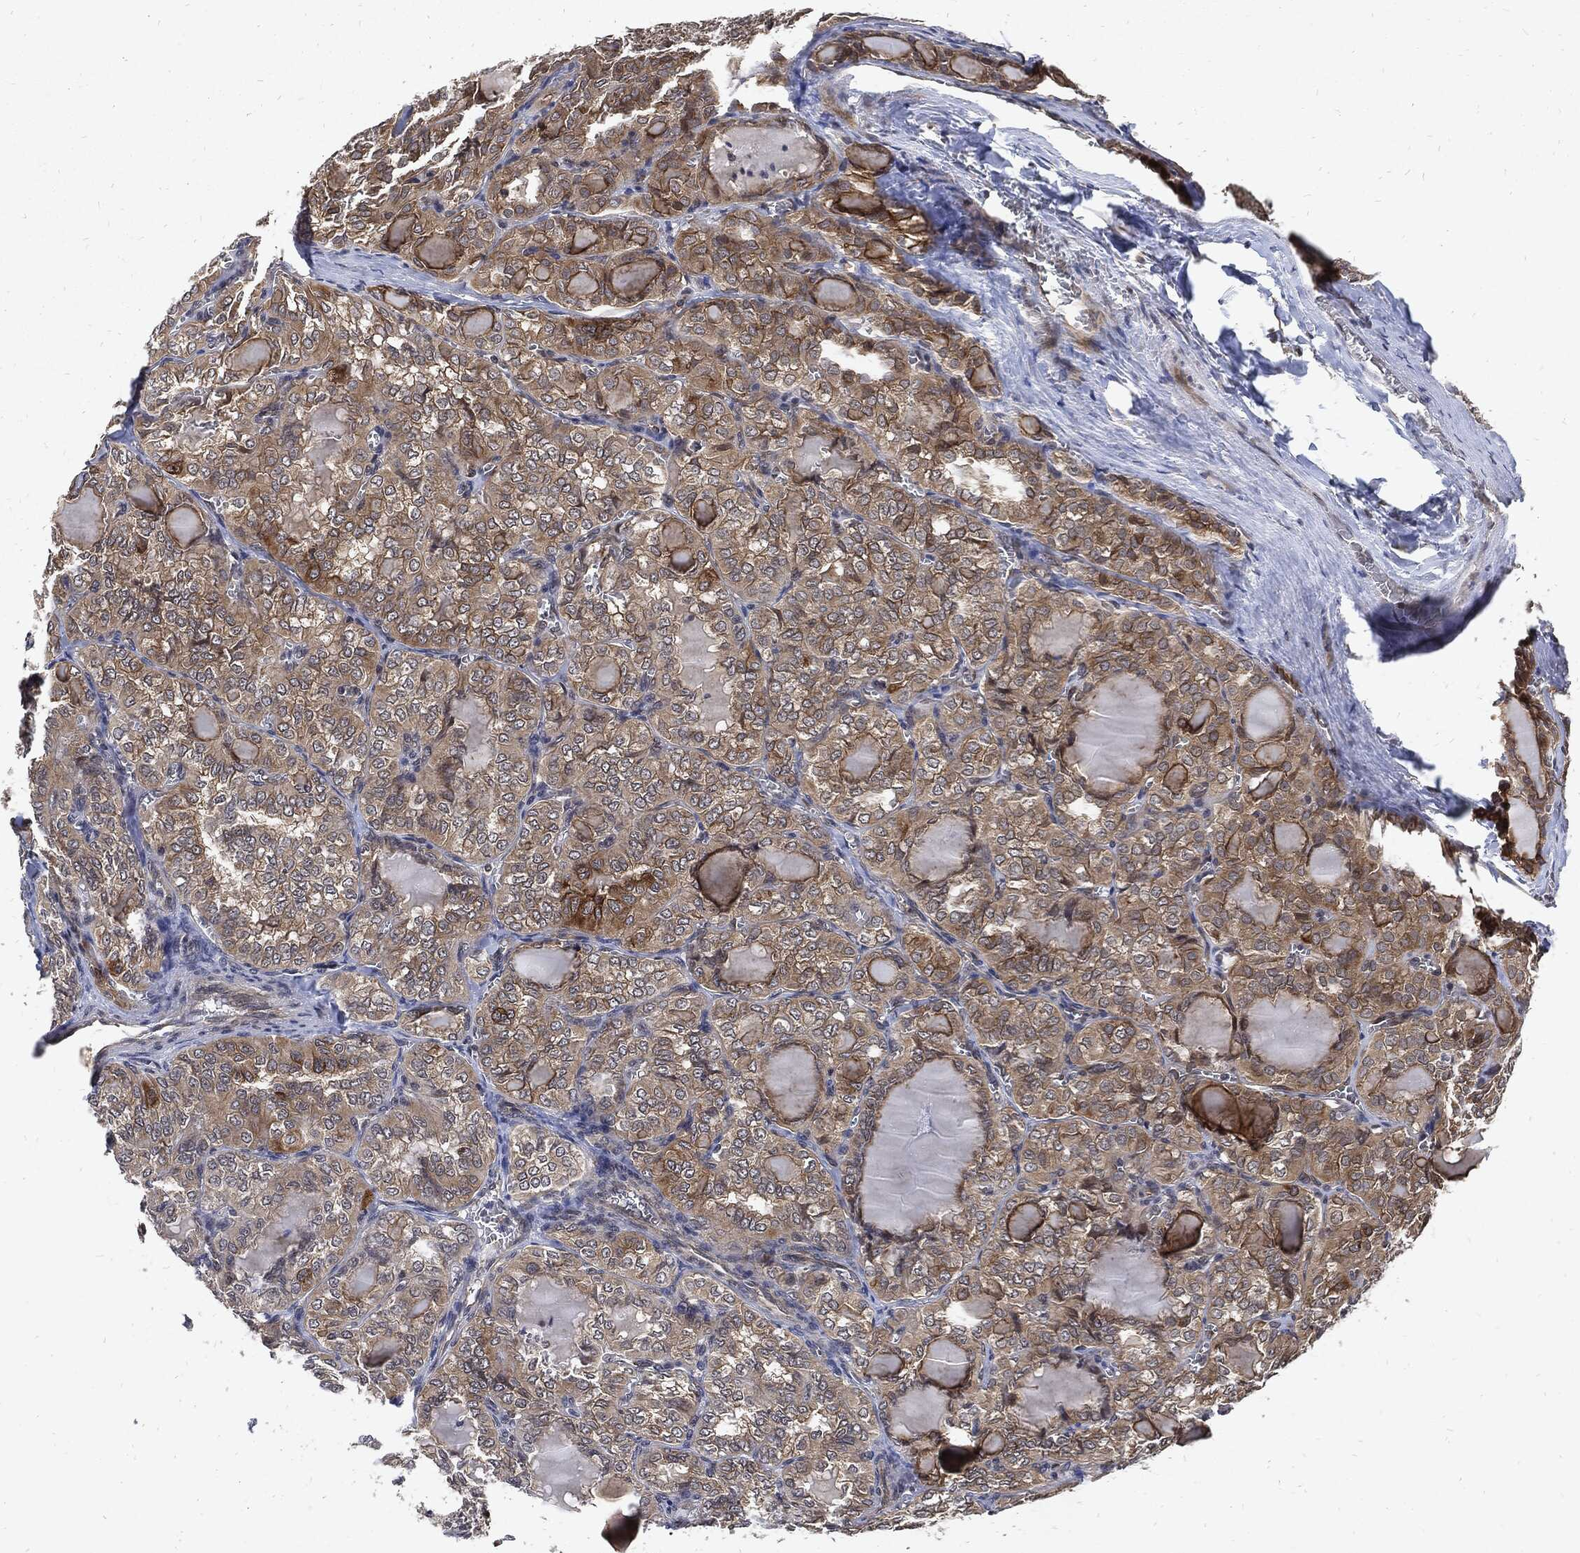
{"staining": {"intensity": "strong", "quantity": "<25%", "location": "cytoplasmic/membranous"}, "tissue": "thyroid cancer", "cell_type": "Tumor cells", "image_type": "cancer", "snomed": [{"axis": "morphology", "description": "Papillary adenocarcinoma, NOS"}, {"axis": "topography", "description": "Thyroid gland"}], "caption": "The photomicrograph displays a brown stain indicating the presence of a protein in the cytoplasmic/membranous of tumor cells in papillary adenocarcinoma (thyroid).", "gene": "DCTN1", "patient": {"sex": "female", "age": 41}}